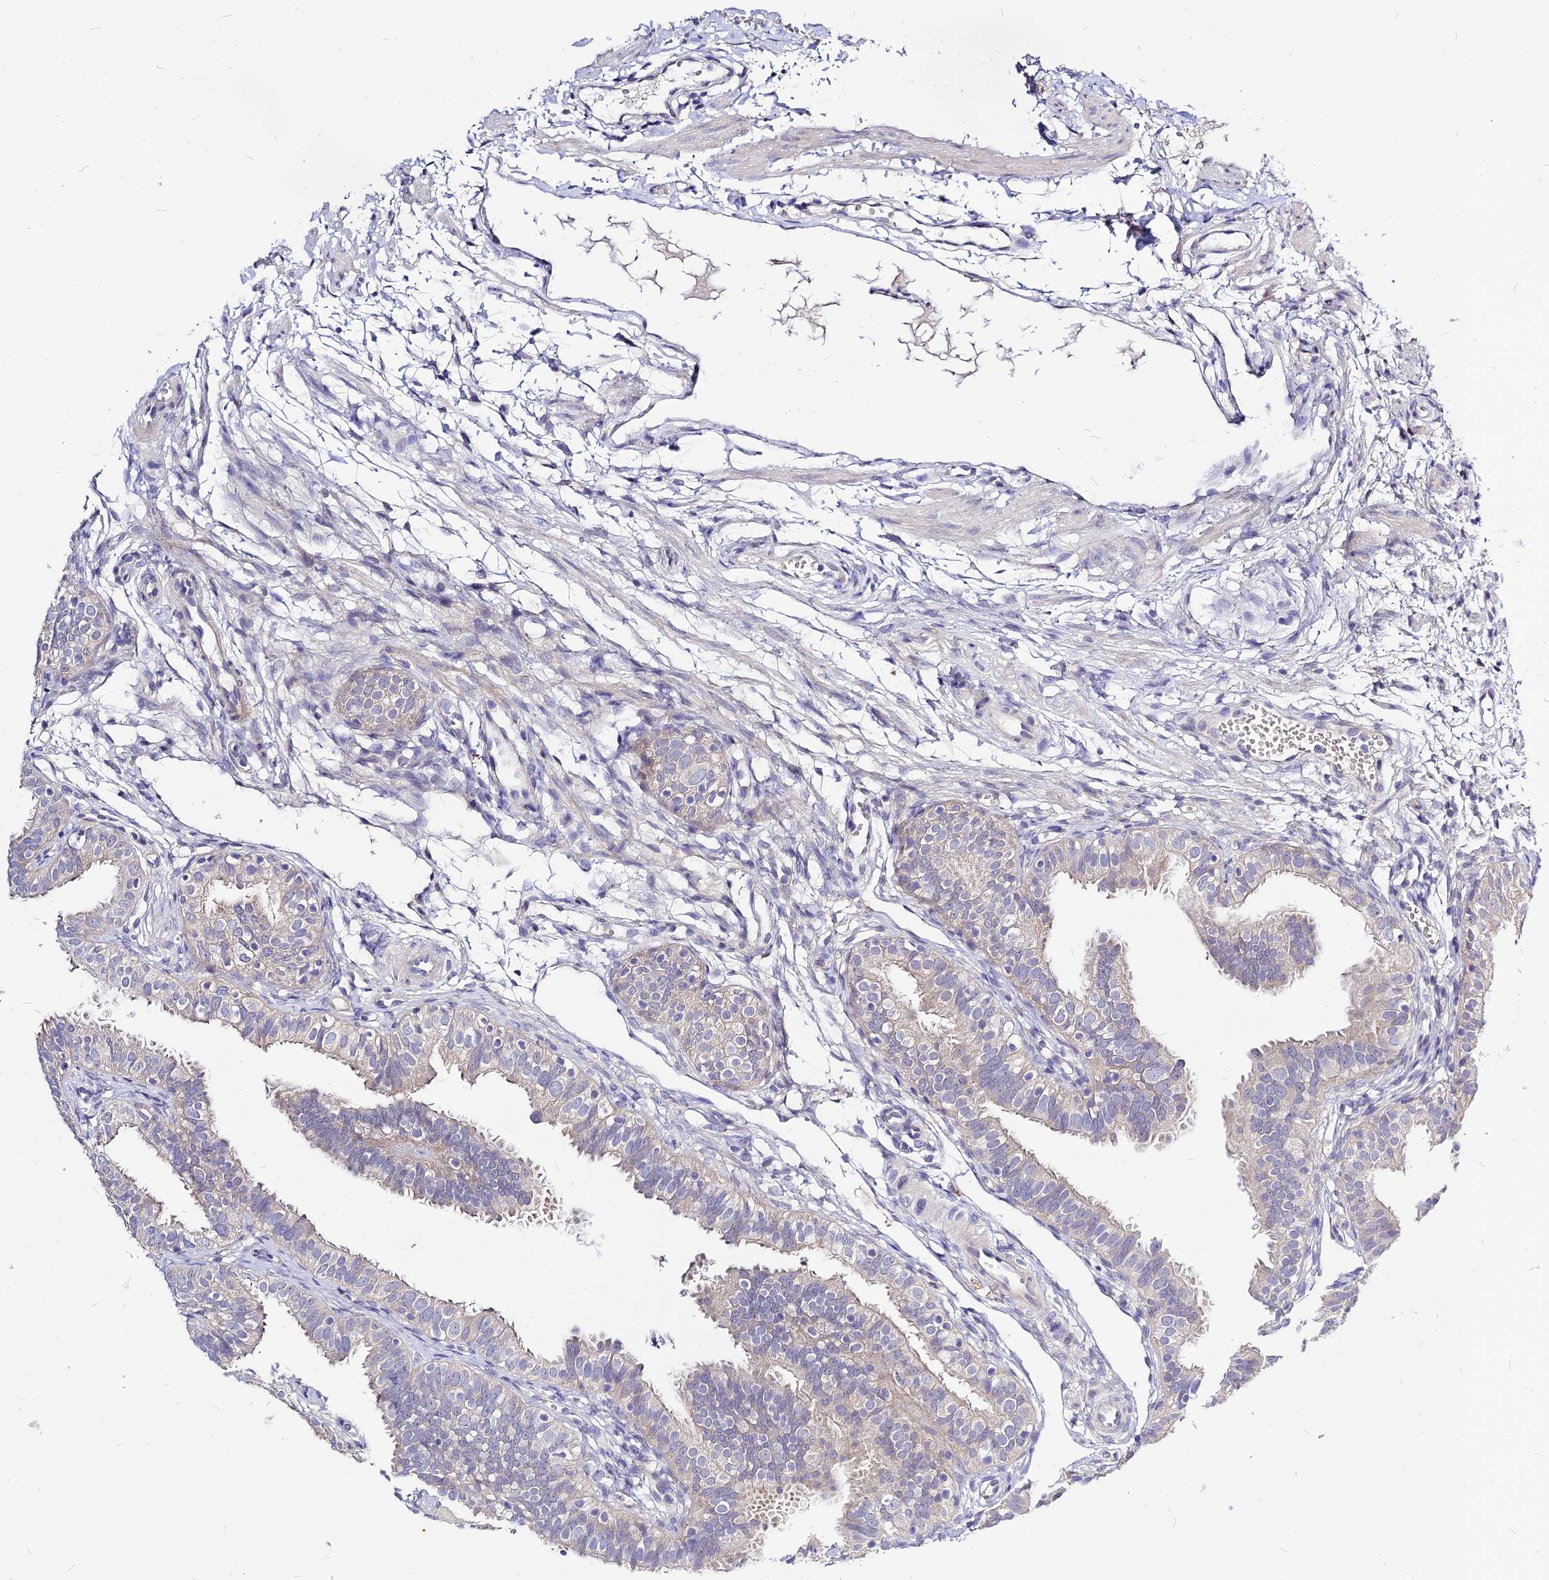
{"staining": {"intensity": "negative", "quantity": "none", "location": "none"}, "tissue": "fallopian tube", "cell_type": "Glandular cells", "image_type": "normal", "snomed": [{"axis": "morphology", "description": "Normal tissue, NOS"}, {"axis": "topography", "description": "Fallopian tube"}], "caption": "This is an immunohistochemistry photomicrograph of benign human fallopian tube. There is no staining in glandular cells.", "gene": "CZIB", "patient": {"sex": "female", "age": 35}}